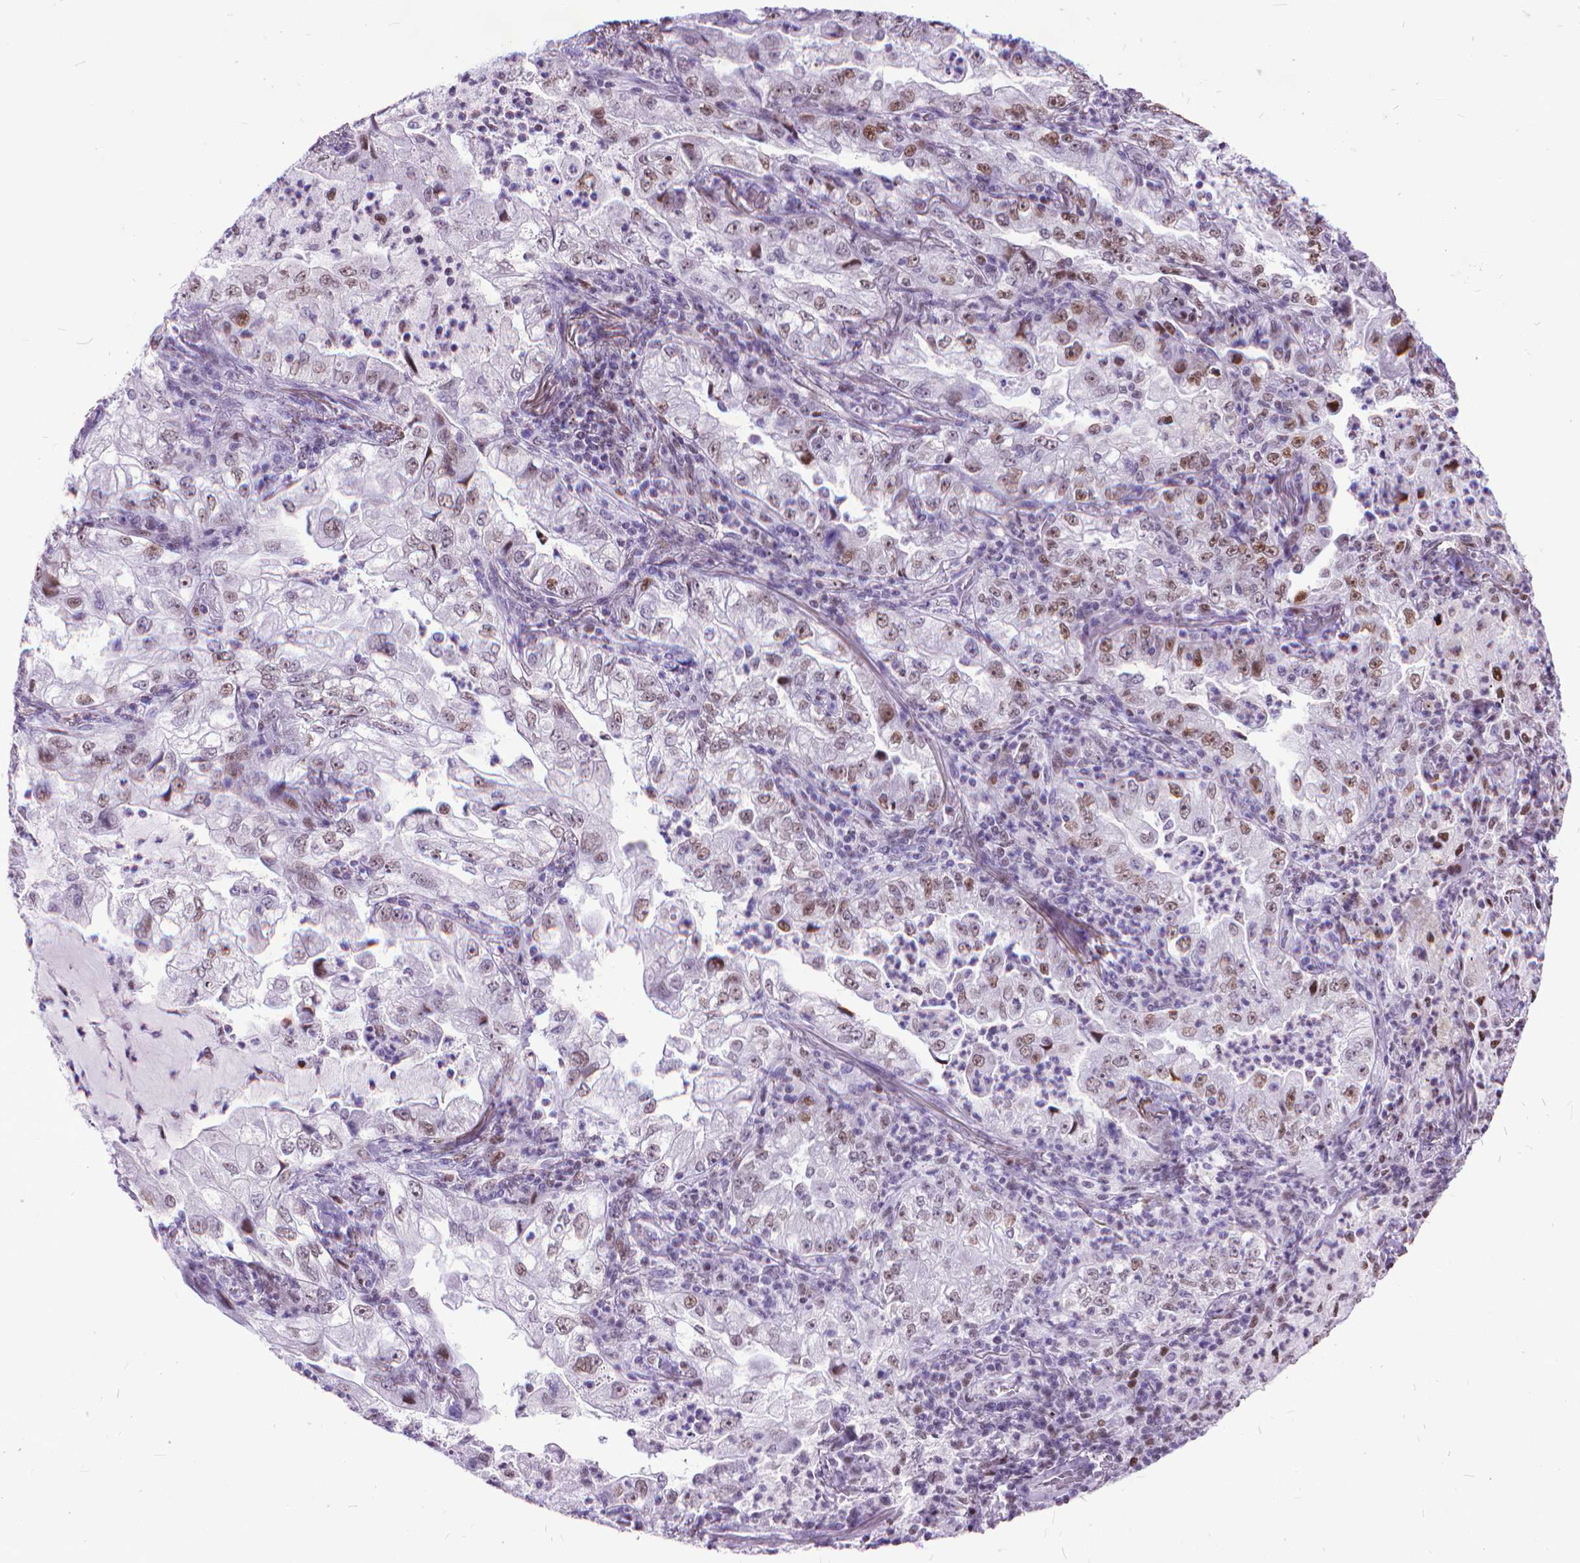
{"staining": {"intensity": "weak", "quantity": "25%-75%", "location": "nuclear"}, "tissue": "lung cancer", "cell_type": "Tumor cells", "image_type": "cancer", "snomed": [{"axis": "morphology", "description": "Adenocarcinoma, NOS"}, {"axis": "topography", "description": "Lung"}], "caption": "Immunohistochemistry (DAB) staining of lung cancer (adenocarcinoma) reveals weak nuclear protein staining in about 25%-75% of tumor cells. Immunohistochemistry (ihc) stains the protein in brown and the nuclei are stained blue.", "gene": "POLE4", "patient": {"sex": "female", "age": 73}}